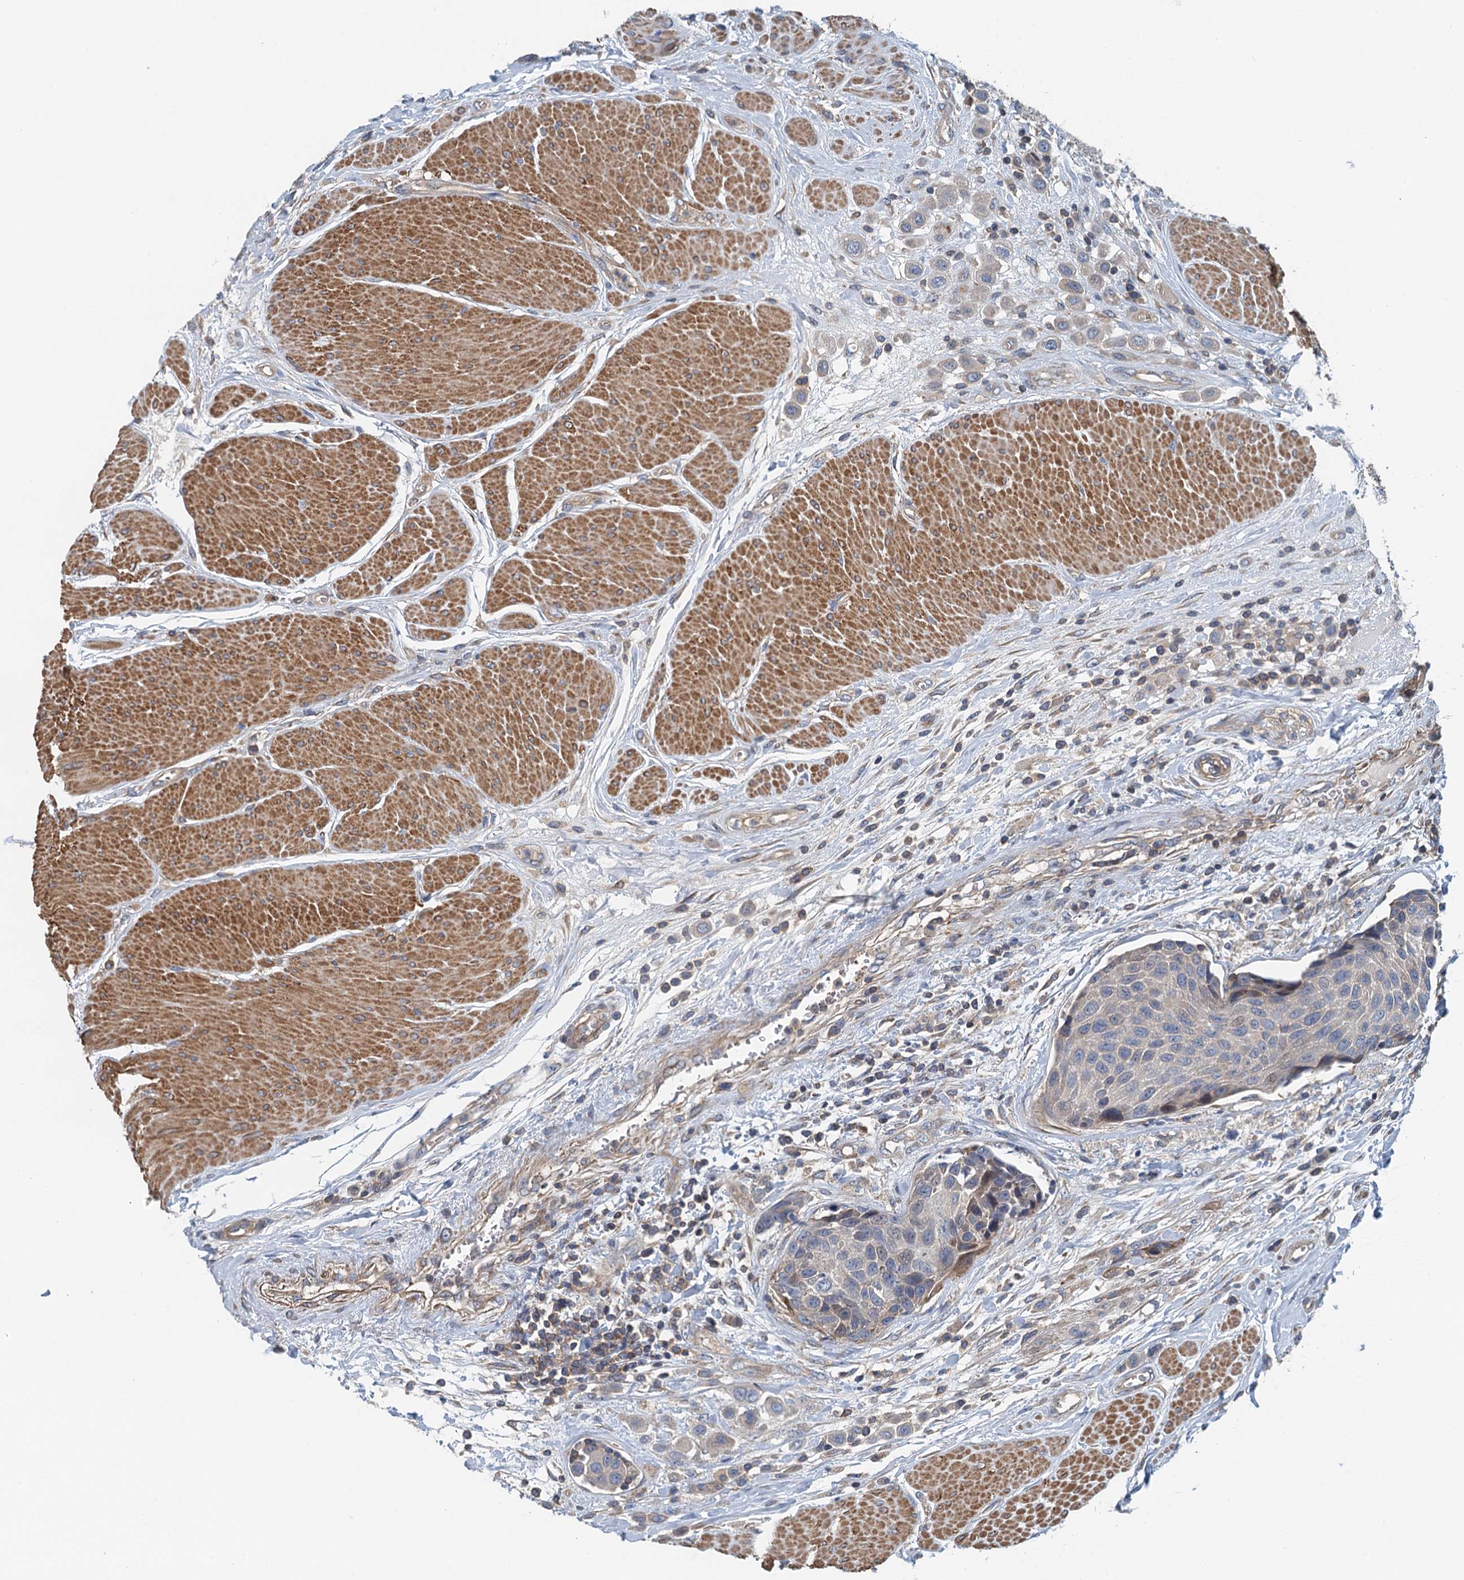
{"staining": {"intensity": "negative", "quantity": "none", "location": "none"}, "tissue": "urothelial cancer", "cell_type": "Tumor cells", "image_type": "cancer", "snomed": [{"axis": "morphology", "description": "Urothelial carcinoma, High grade"}, {"axis": "topography", "description": "Urinary bladder"}], "caption": "Tumor cells show no significant expression in high-grade urothelial carcinoma.", "gene": "PPP1R14D", "patient": {"sex": "male", "age": 50}}